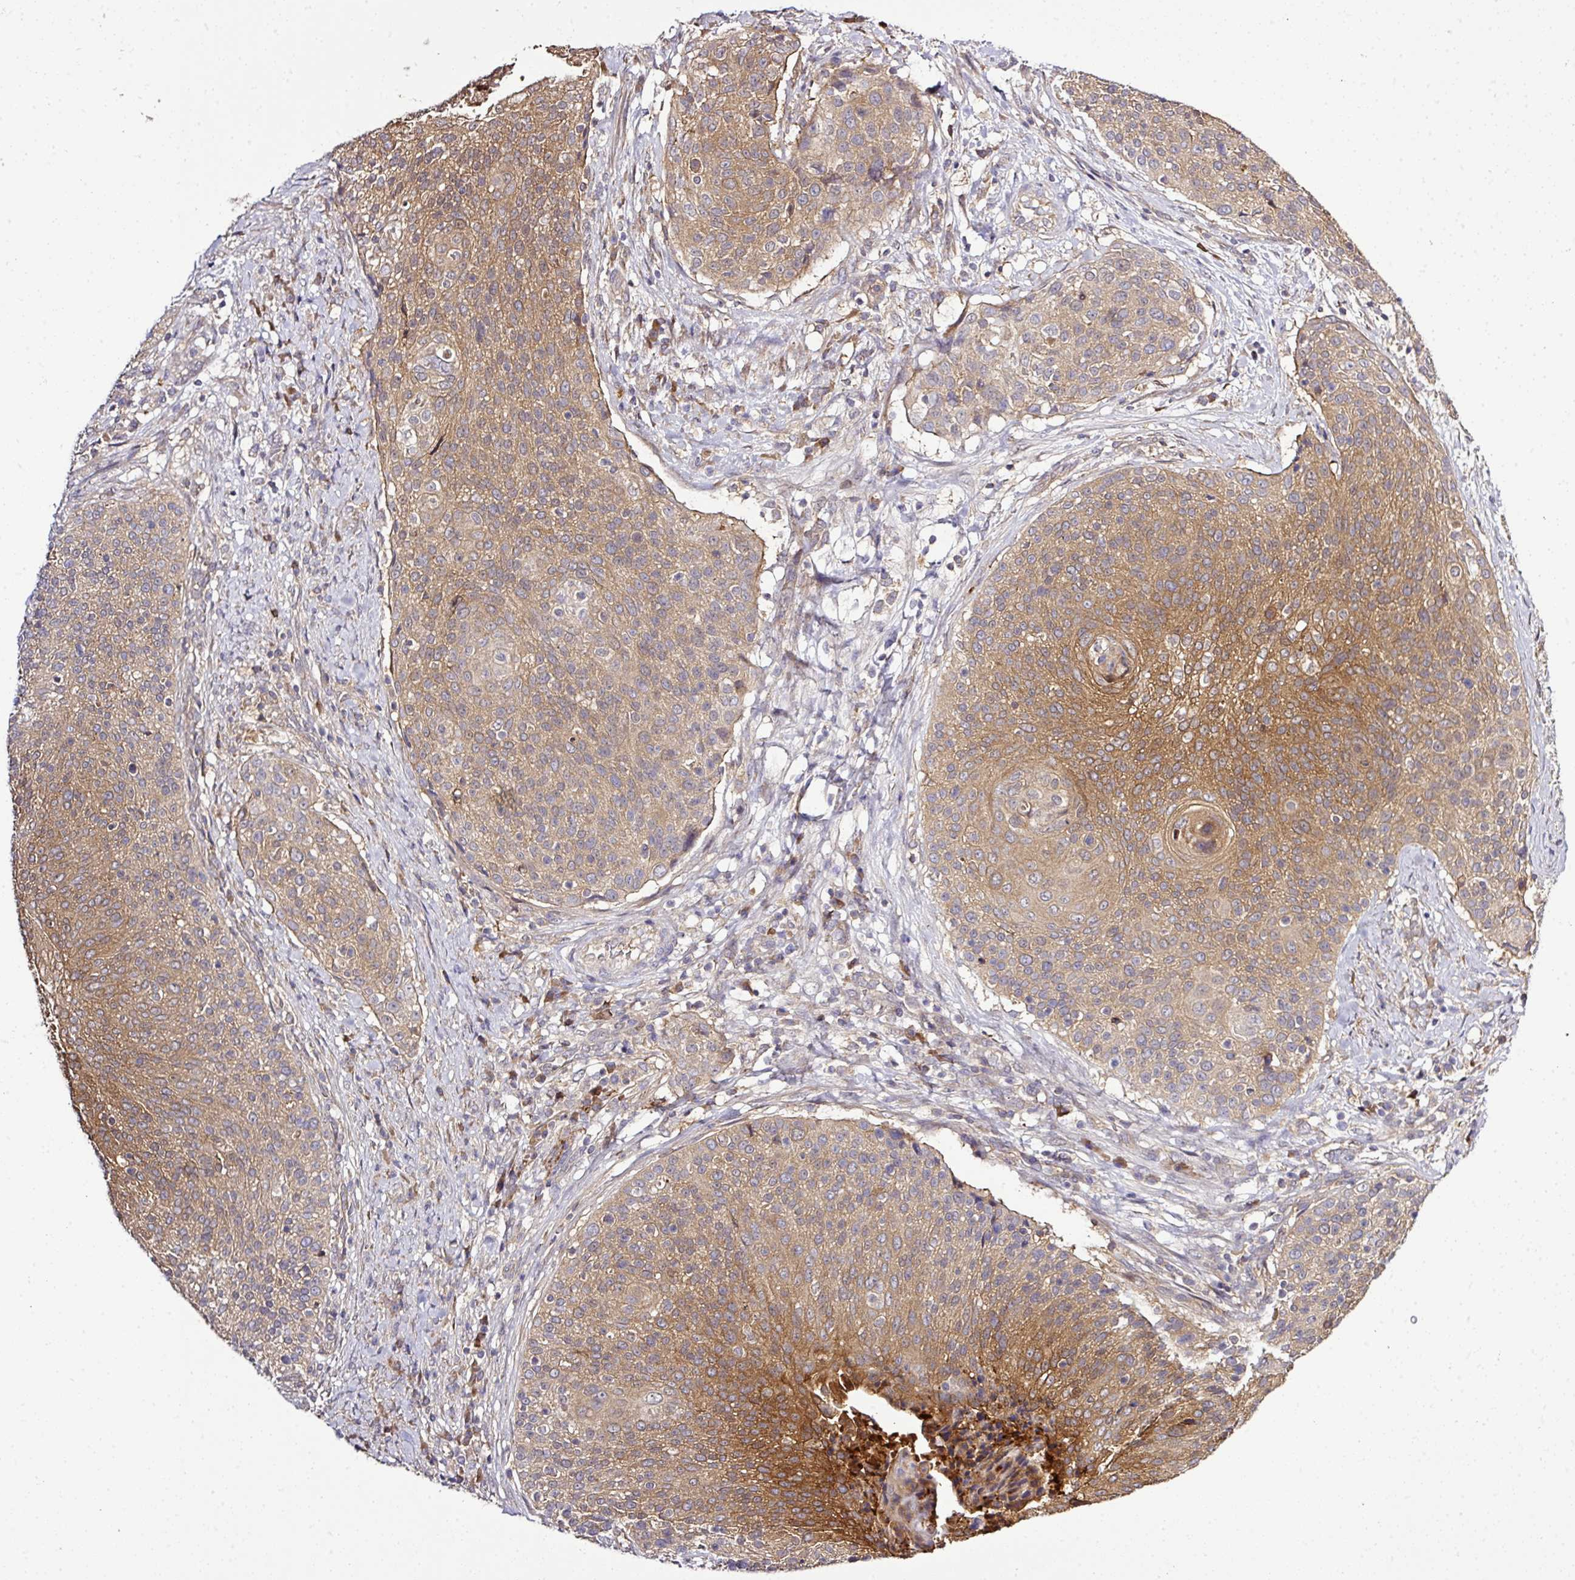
{"staining": {"intensity": "moderate", "quantity": ">75%", "location": "cytoplasmic/membranous"}, "tissue": "cervical cancer", "cell_type": "Tumor cells", "image_type": "cancer", "snomed": [{"axis": "morphology", "description": "Squamous cell carcinoma, NOS"}, {"axis": "topography", "description": "Cervix"}], "caption": "Tumor cells exhibit moderate cytoplasmic/membranous staining in approximately >75% of cells in cervical squamous cell carcinoma.", "gene": "TMEM107", "patient": {"sex": "female", "age": 31}}